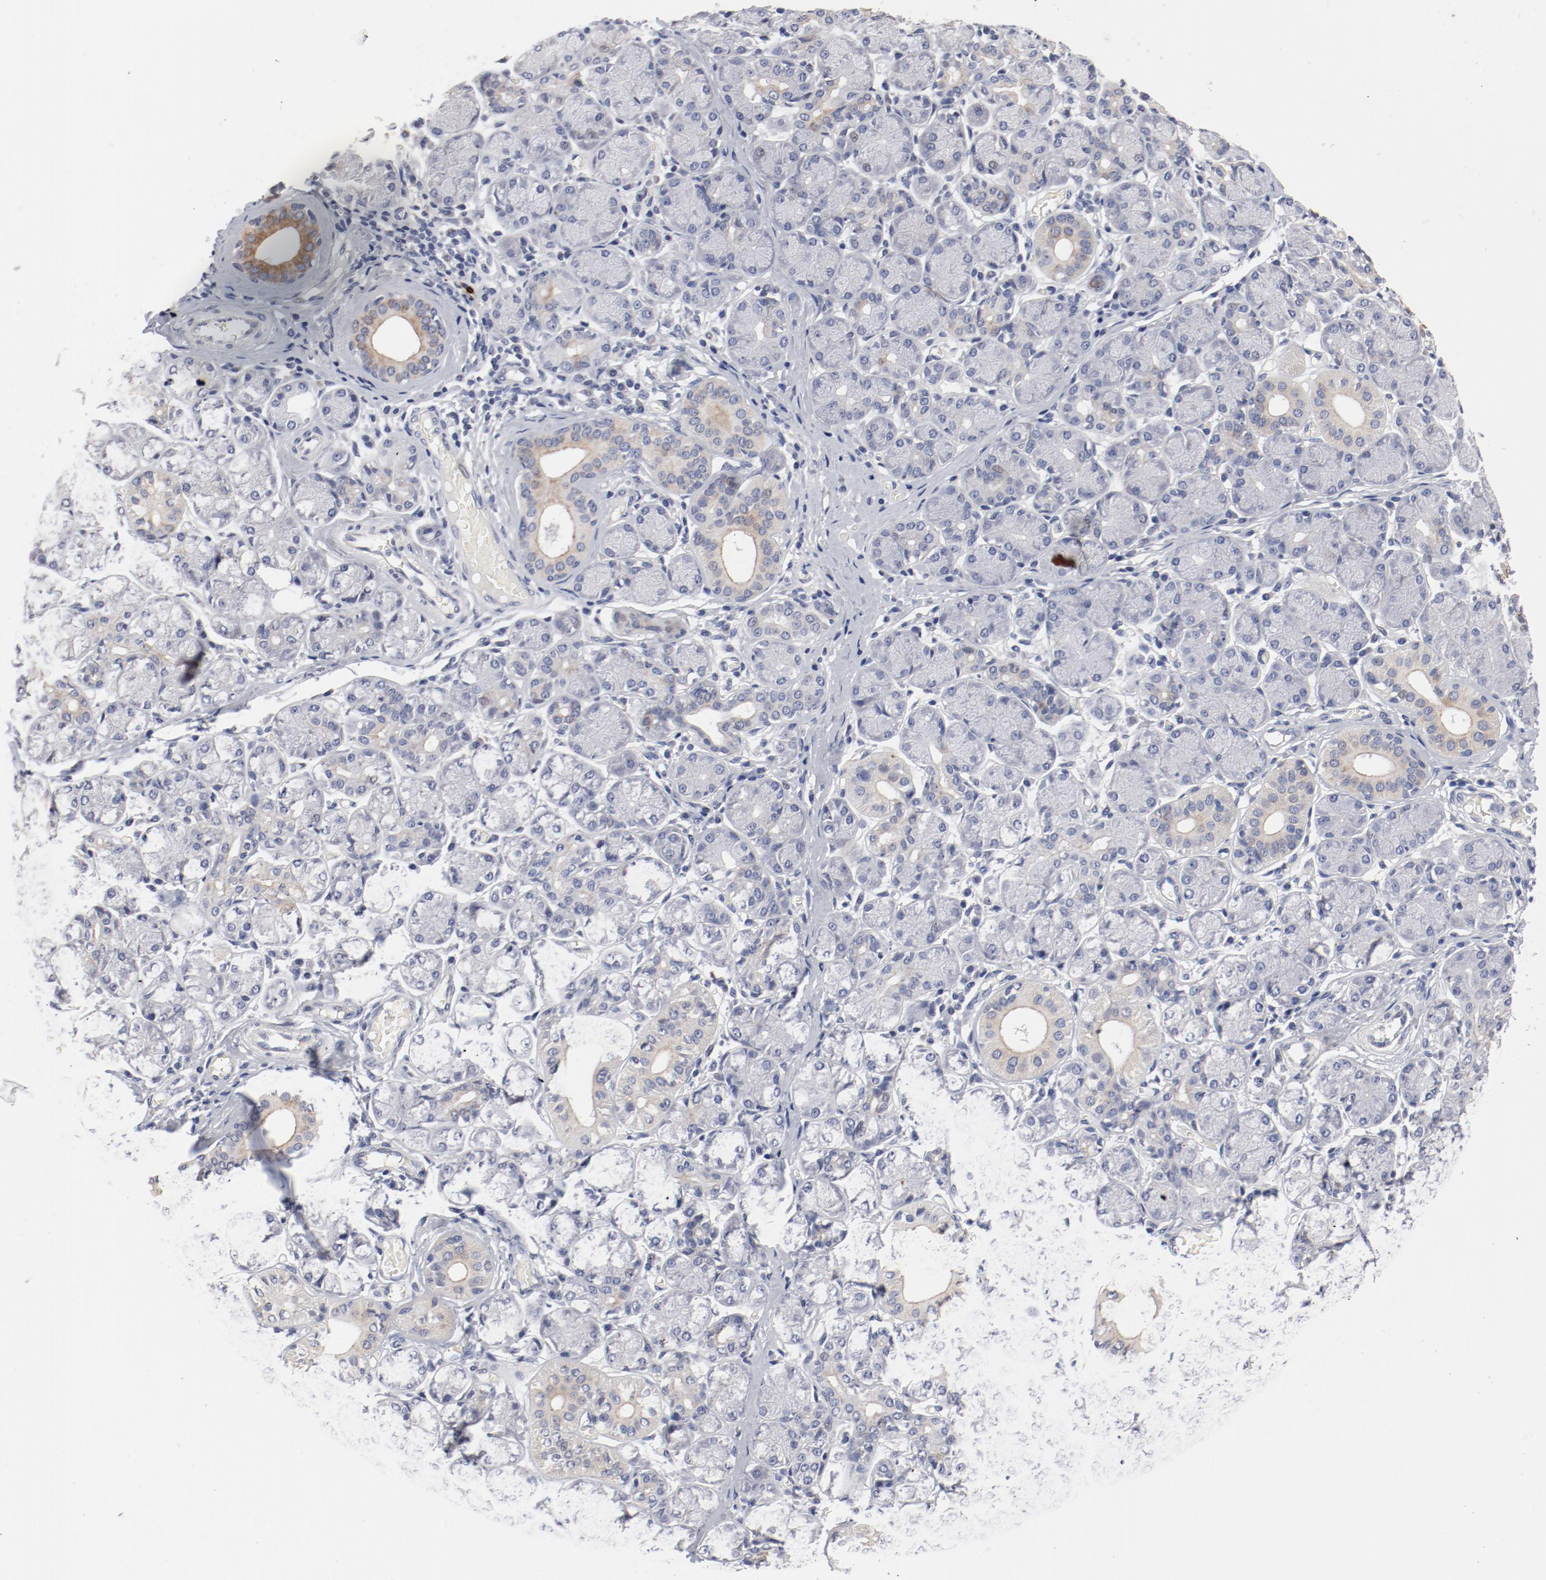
{"staining": {"intensity": "weak", "quantity": "<25%", "location": "cytoplasmic/membranous"}, "tissue": "salivary gland", "cell_type": "Glandular cells", "image_type": "normal", "snomed": [{"axis": "morphology", "description": "Normal tissue, NOS"}, {"axis": "topography", "description": "Salivary gland"}], "caption": "Image shows no significant protein expression in glandular cells of unremarkable salivary gland.", "gene": "GPR143", "patient": {"sex": "female", "age": 24}}